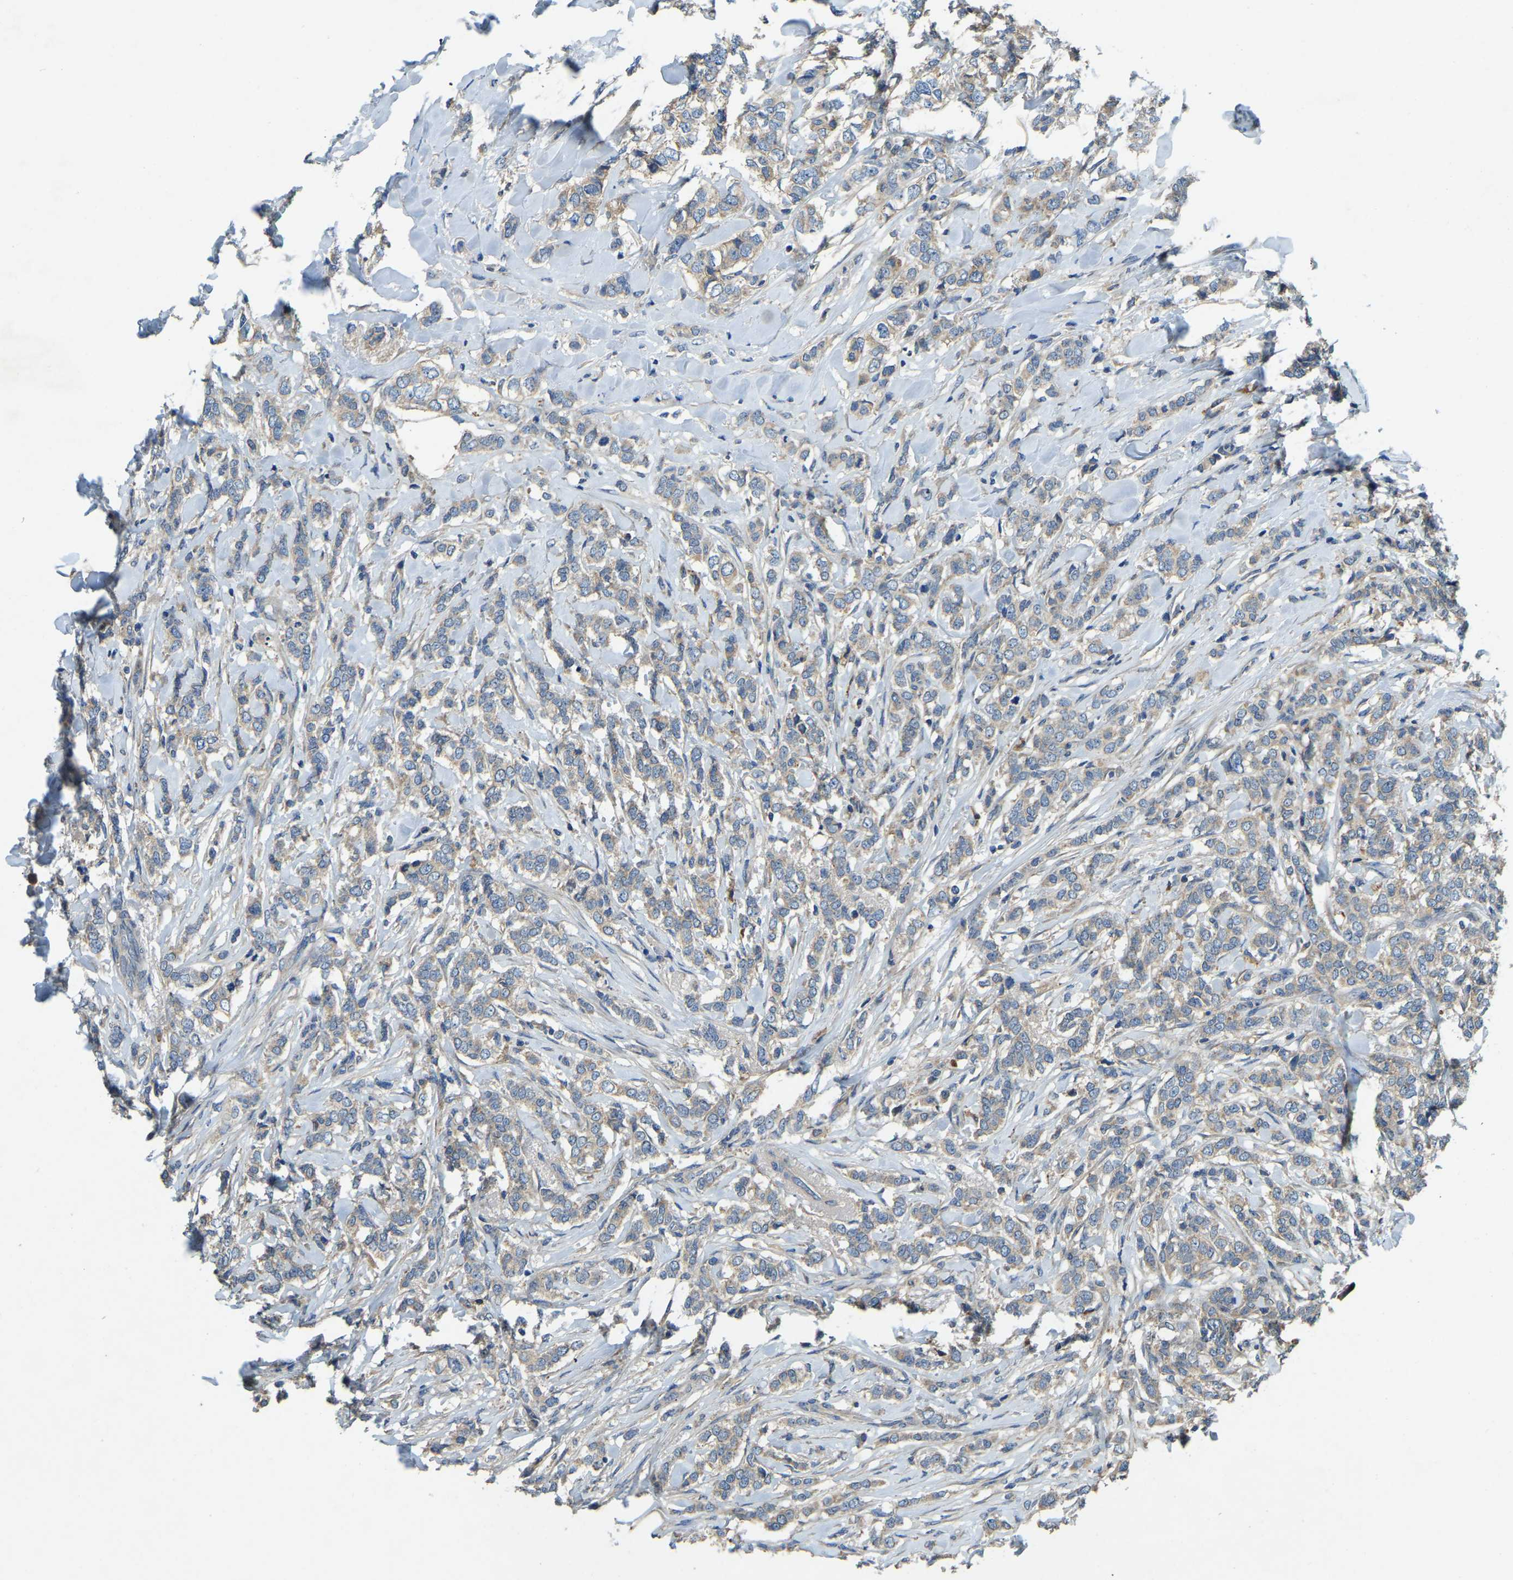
{"staining": {"intensity": "weak", "quantity": "25%-75%", "location": "cytoplasmic/membranous"}, "tissue": "breast cancer", "cell_type": "Tumor cells", "image_type": "cancer", "snomed": [{"axis": "morphology", "description": "Lobular carcinoma"}, {"axis": "topography", "description": "Skin"}, {"axis": "topography", "description": "Breast"}], "caption": "Lobular carcinoma (breast) tissue shows weak cytoplasmic/membranous expression in approximately 25%-75% of tumor cells (DAB (3,3'-diaminobenzidine) IHC, brown staining for protein, blue staining for nuclei).", "gene": "ATP8B1", "patient": {"sex": "female", "age": 46}}